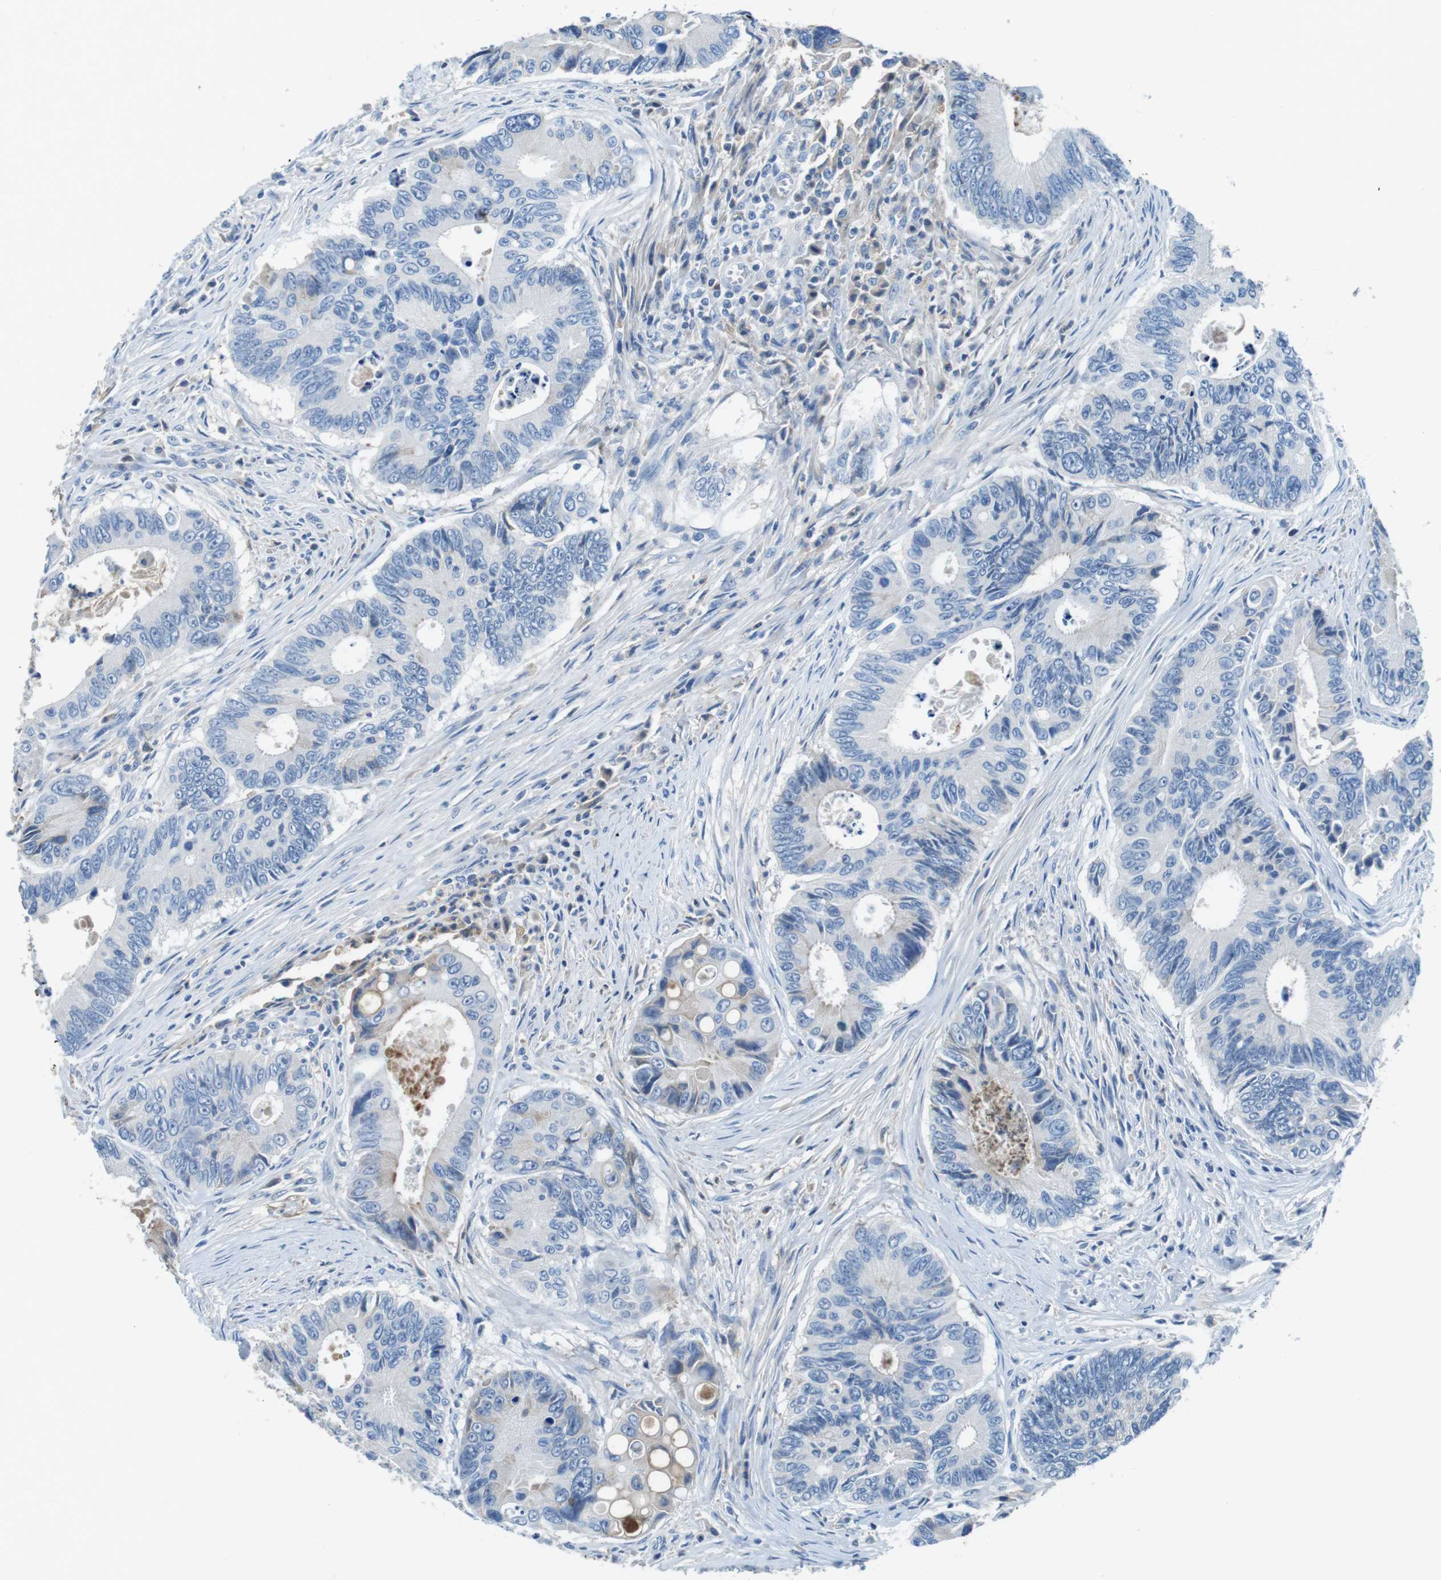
{"staining": {"intensity": "negative", "quantity": "none", "location": "none"}, "tissue": "colorectal cancer", "cell_type": "Tumor cells", "image_type": "cancer", "snomed": [{"axis": "morphology", "description": "Inflammation, NOS"}, {"axis": "morphology", "description": "Adenocarcinoma, NOS"}, {"axis": "topography", "description": "Colon"}], "caption": "An immunohistochemistry (IHC) micrograph of adenocarcinoma (colorectal) is shown. There is no staining in tumor cells of adenocarcinoma (colorectal).", "gene": "TMPRSS15", "patient": {"sex": "male", "age": 72}}